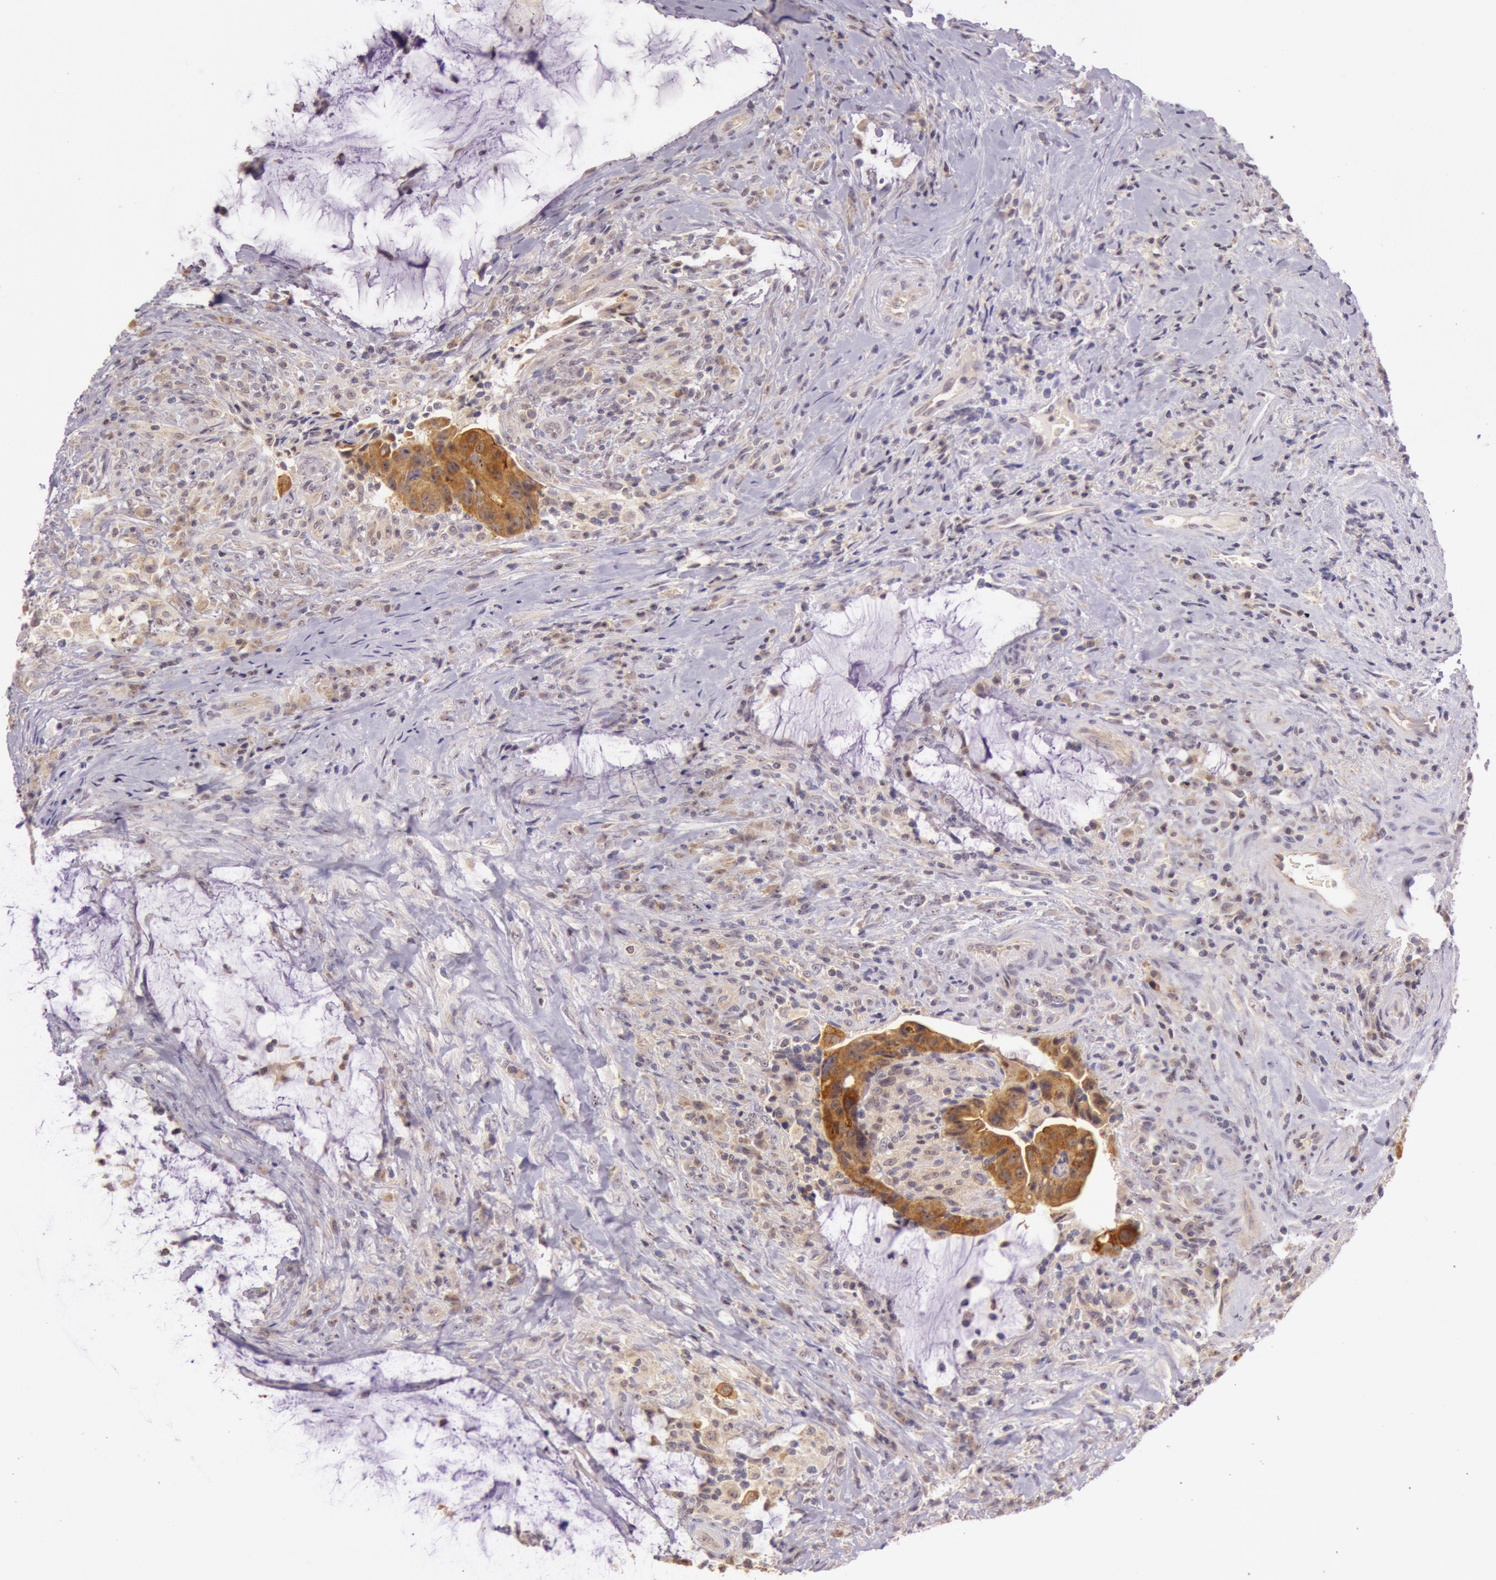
{"staining": {"intensity": "strong", "quantity": ">75%", "location": "cytoplasmic/membranous,nuclear"}, "tissue": "colorectal cancer", "cell_type": "Tumor cells", "image_type": "cancer", "snomed": [{"axis": "morphology", "description": "Adenocarcinoma, NOS"}, {"axis": "topography", "description": "Rectum"}], "caption": "Strong cytoplasmic/membranous and nuclear staining for a protein is present in about >75% of tumor cells of colorectal adenocarcinoma using immunohistochemistry (IHC).", "gene": "CDK16", "patient": {"sex": "female", "age": 71}}